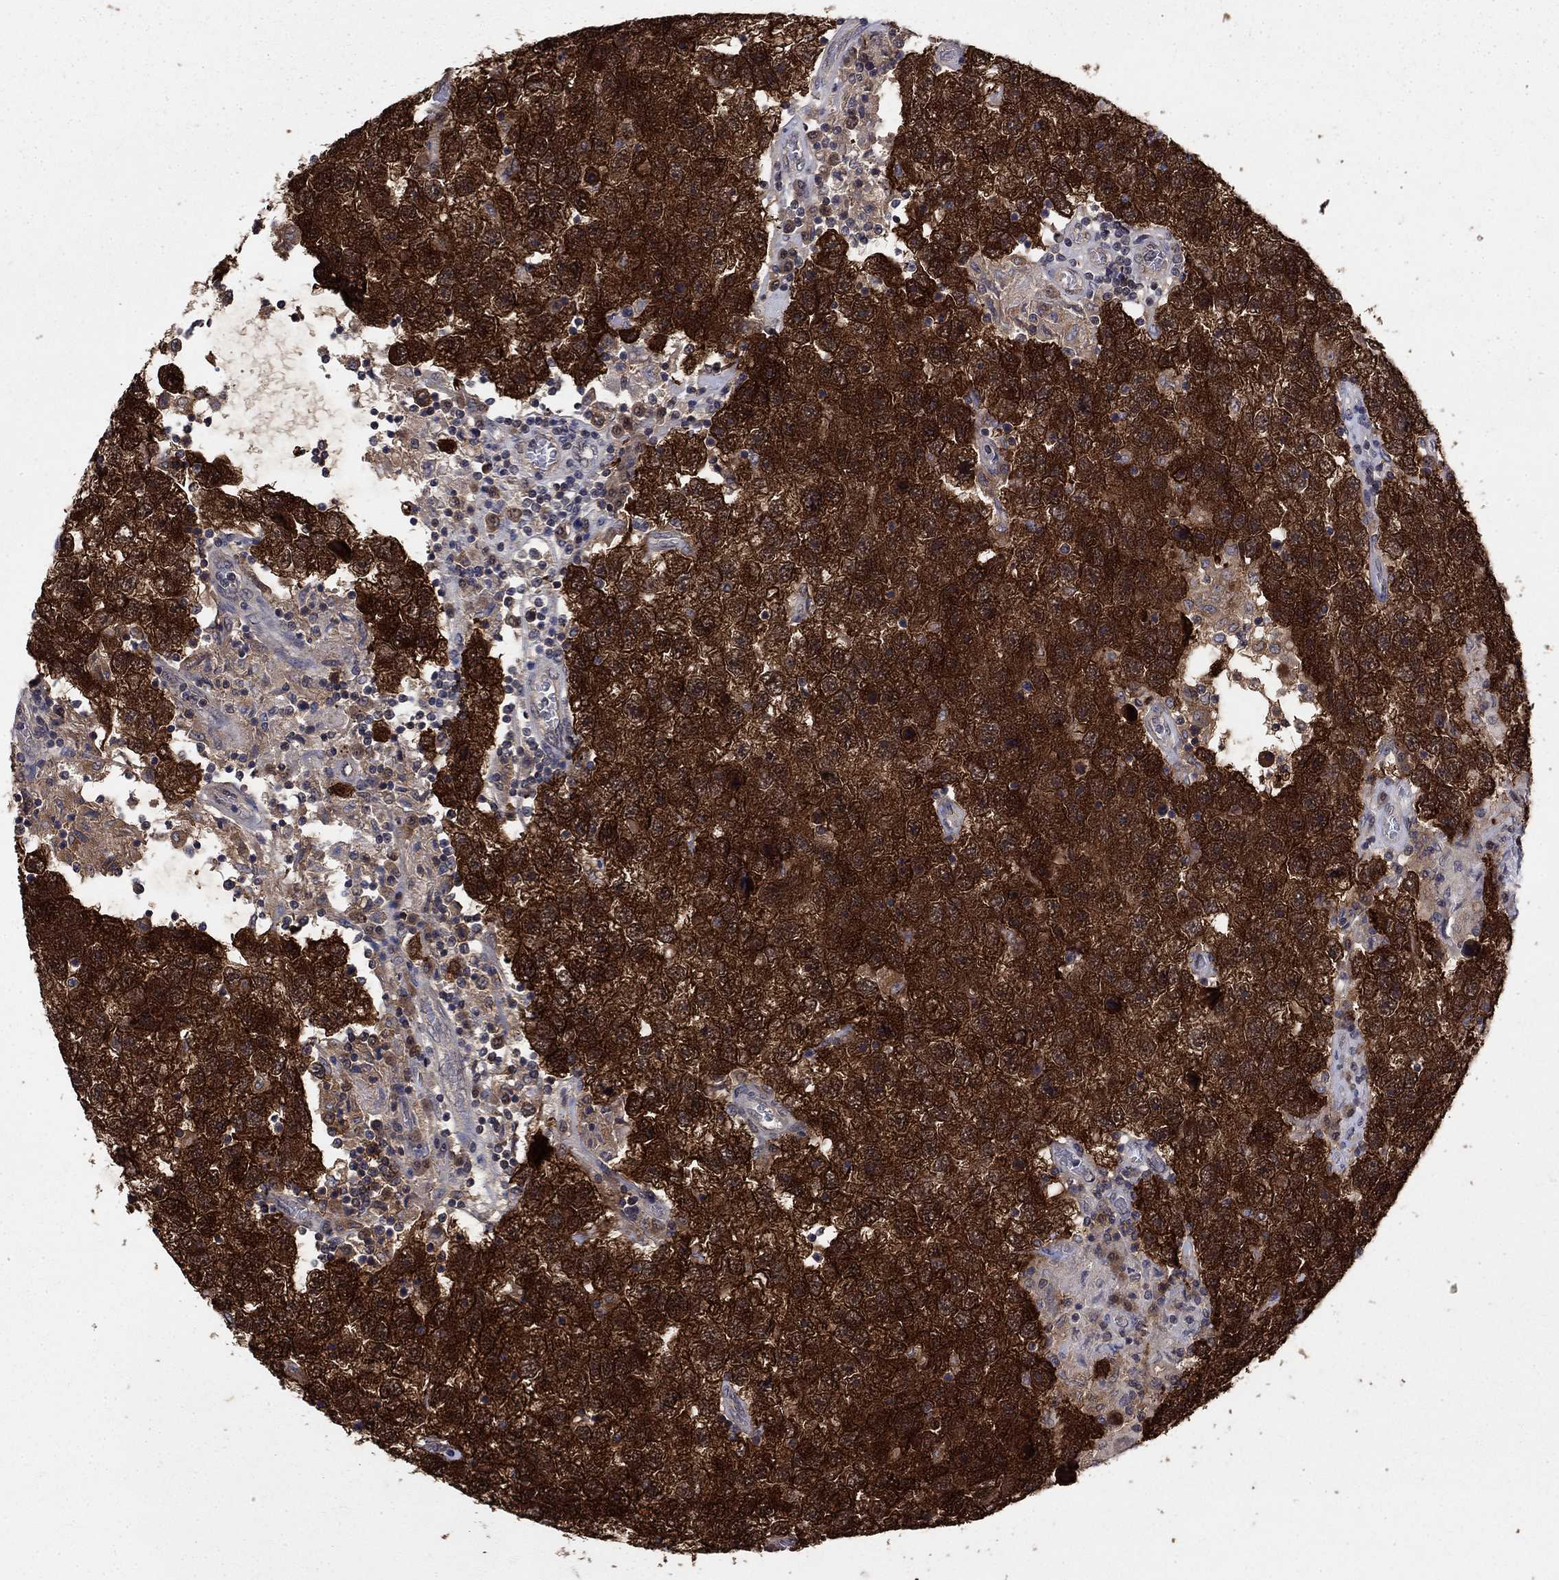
{"staining": {"intensity": "strong", "quantity": ">75%", "location": "cytoplasmic/membranous"}, "tissue": "testis cancer", "cell_type": "Tumor cells", "image_type": "cancer", "snomed": [{"axis": "morphology", "description": "Seminoma, NOS"}, {"axis": "topography", "description": "Testis"}], "caption": "IHC staining of testis cancer, which reveals high levels of strong cytoplasmic/membranous expression in about >75% of tumor cells indicating strong cytoplasmic/membranous protein positivity. The staining was performed using DAB (3,3'-diaminobenzidine) (brown) for protein detection and nuclei were counterstained in hematoxylin (blue).", "gene": "FKBP4", "patient": {"sex": "male", "age": 26}}